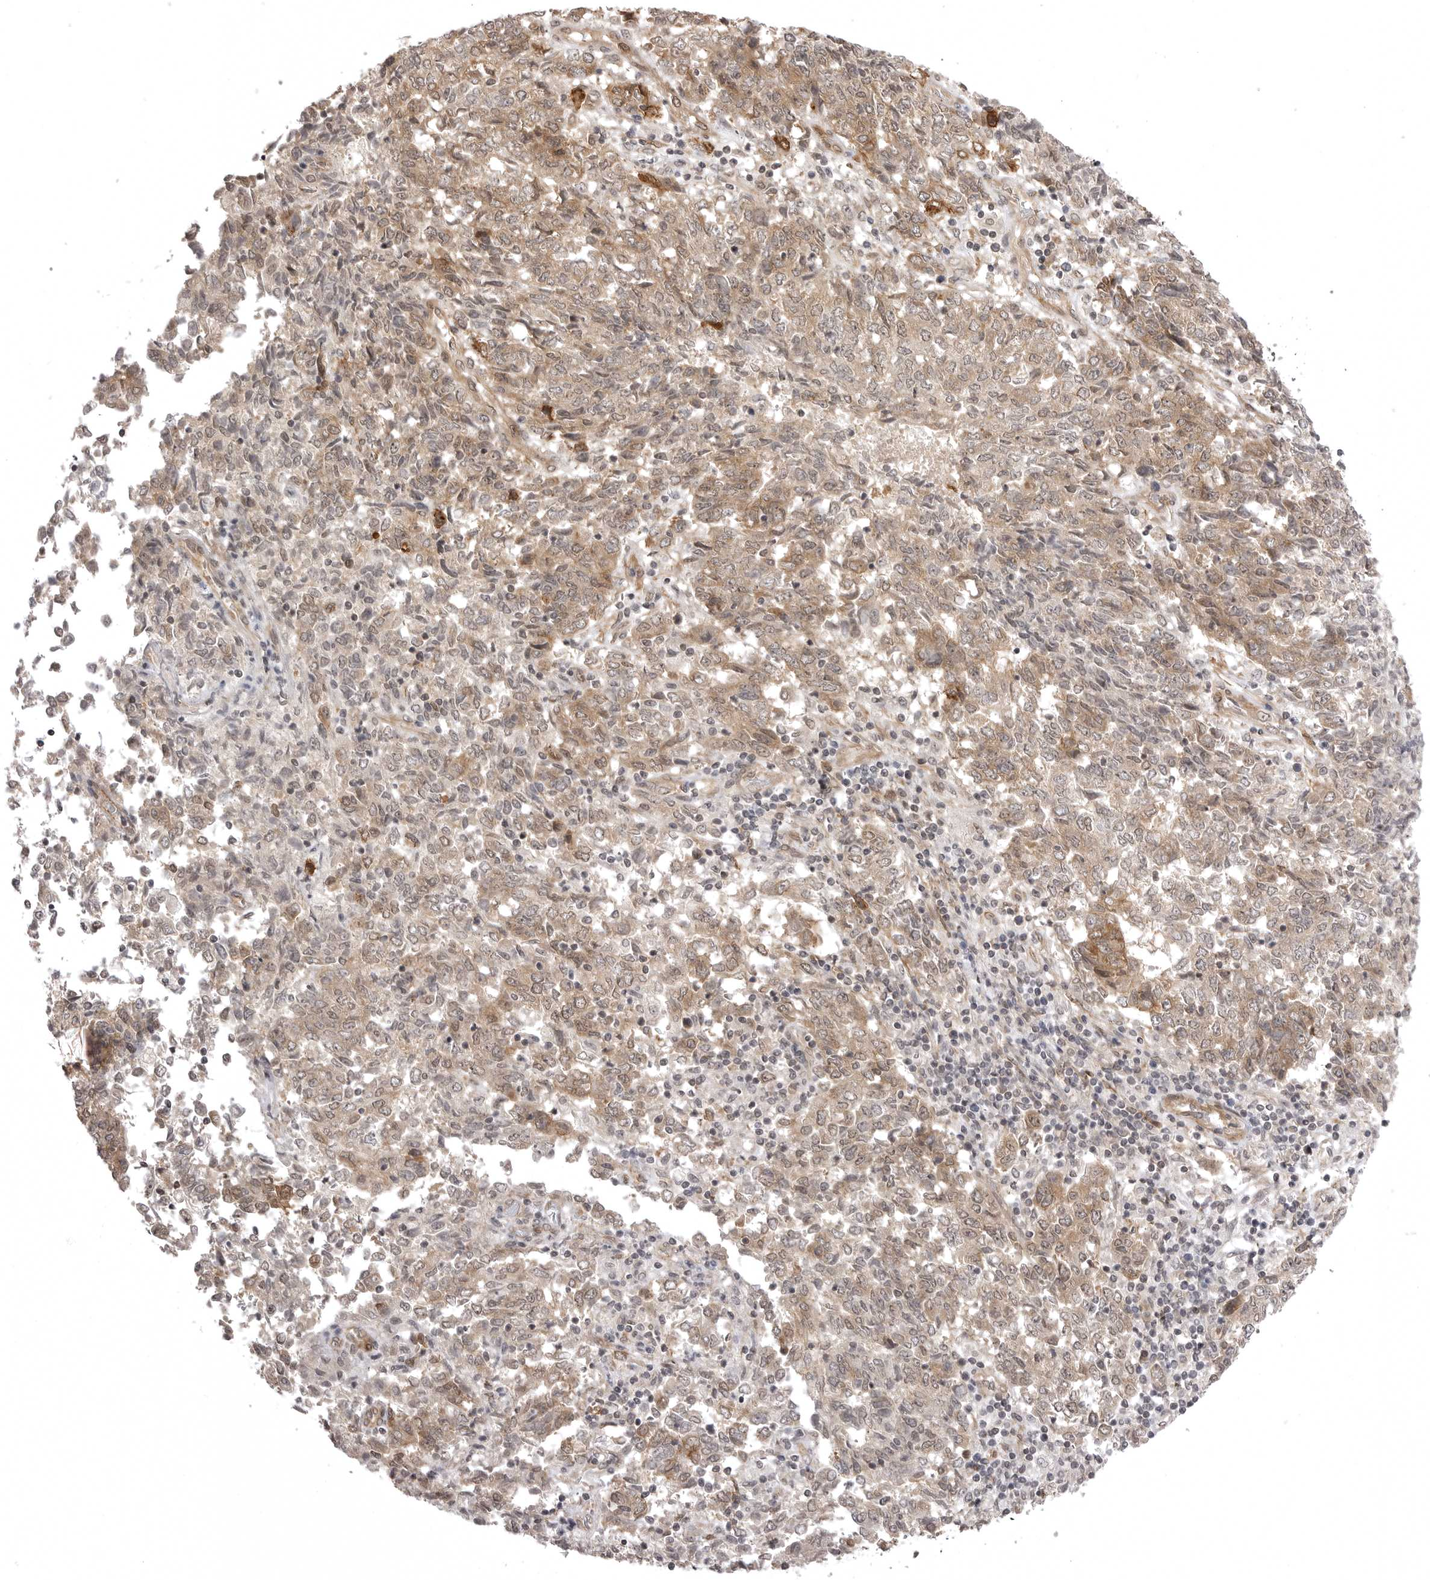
{"staining": {"intensity": "weak", "quantity": "25%-75%", "location": "cytoplasmic/membranous,nuclear"}, "tissue": "endometrial cancer", "cell_type": "Tumor cells", "image_type": "cancer", "snomed": [{"axis": "morphology", "description": "Adenocarcinoma, NOS"}, {"axis": "topography", "description": "Endometrium"}], "caption": "This photomicrograph shows endometrial cancer stained with immunohistochemistry (IHC) to label a protein in brown. The cytoplasmic/membranous and nuclear of tumor cells show weak positivity for the protein. Nuclei are counter-stained blue.", "gene": "SORBS1", "patient": {"sex": "female", "age": 80}}